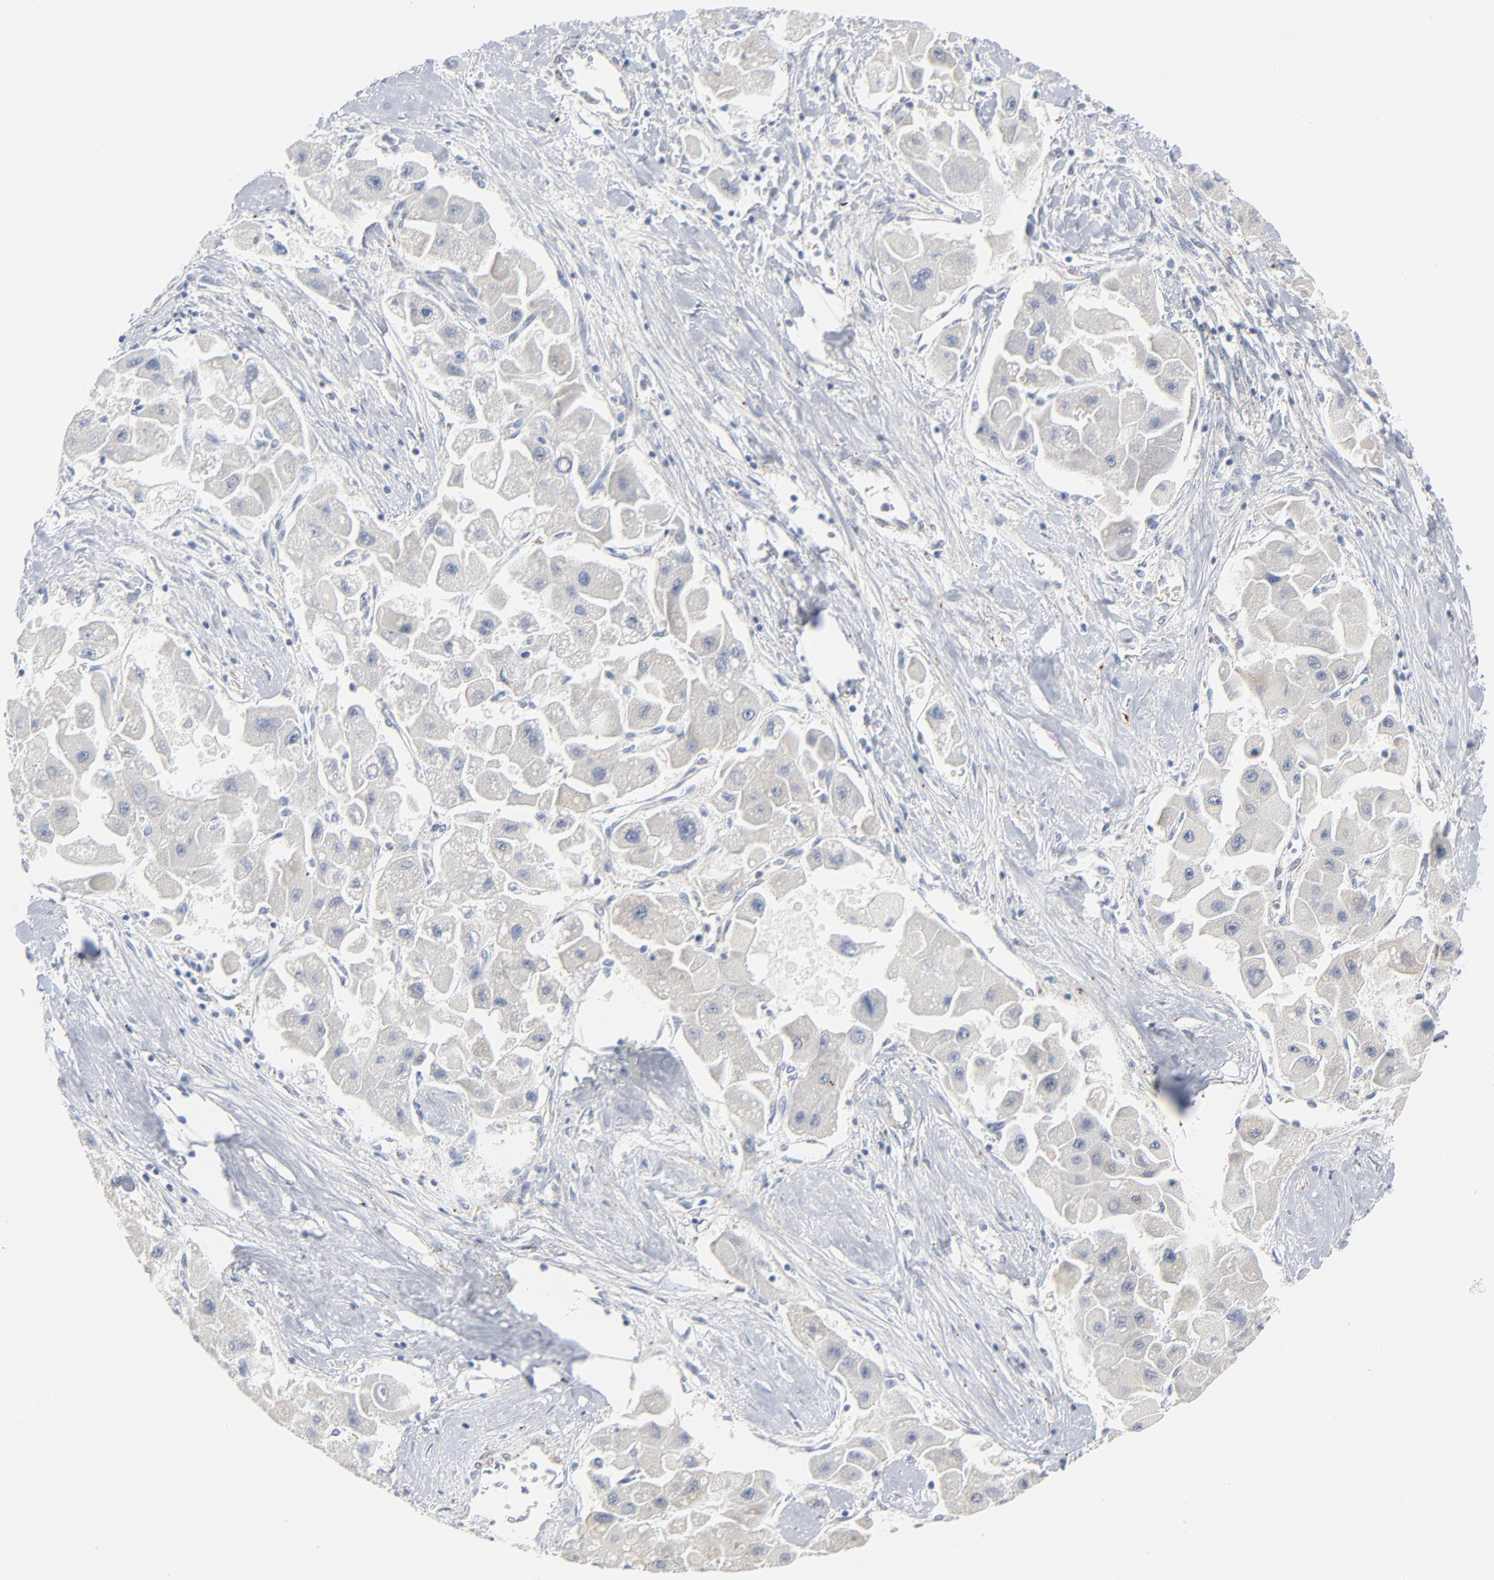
{"staining": {"intensity": "negative", "quantity": "none", "location": "none"}, "tissue": "liver cancer", "cell_type": "Tumor cells", "image_type": "cancer", "snomed": [{"axis": "morphology", "description": "Carcinoma, Hepatocellular, NOS"}, {"axis": "topography", "description": "Liver"}], "caption": "There is no significant positivity in tumor cells of liver cancer (hepatocellular carcinoma).", "gene": "IFT43", "patient": {"sex": "male", "age": 24}}